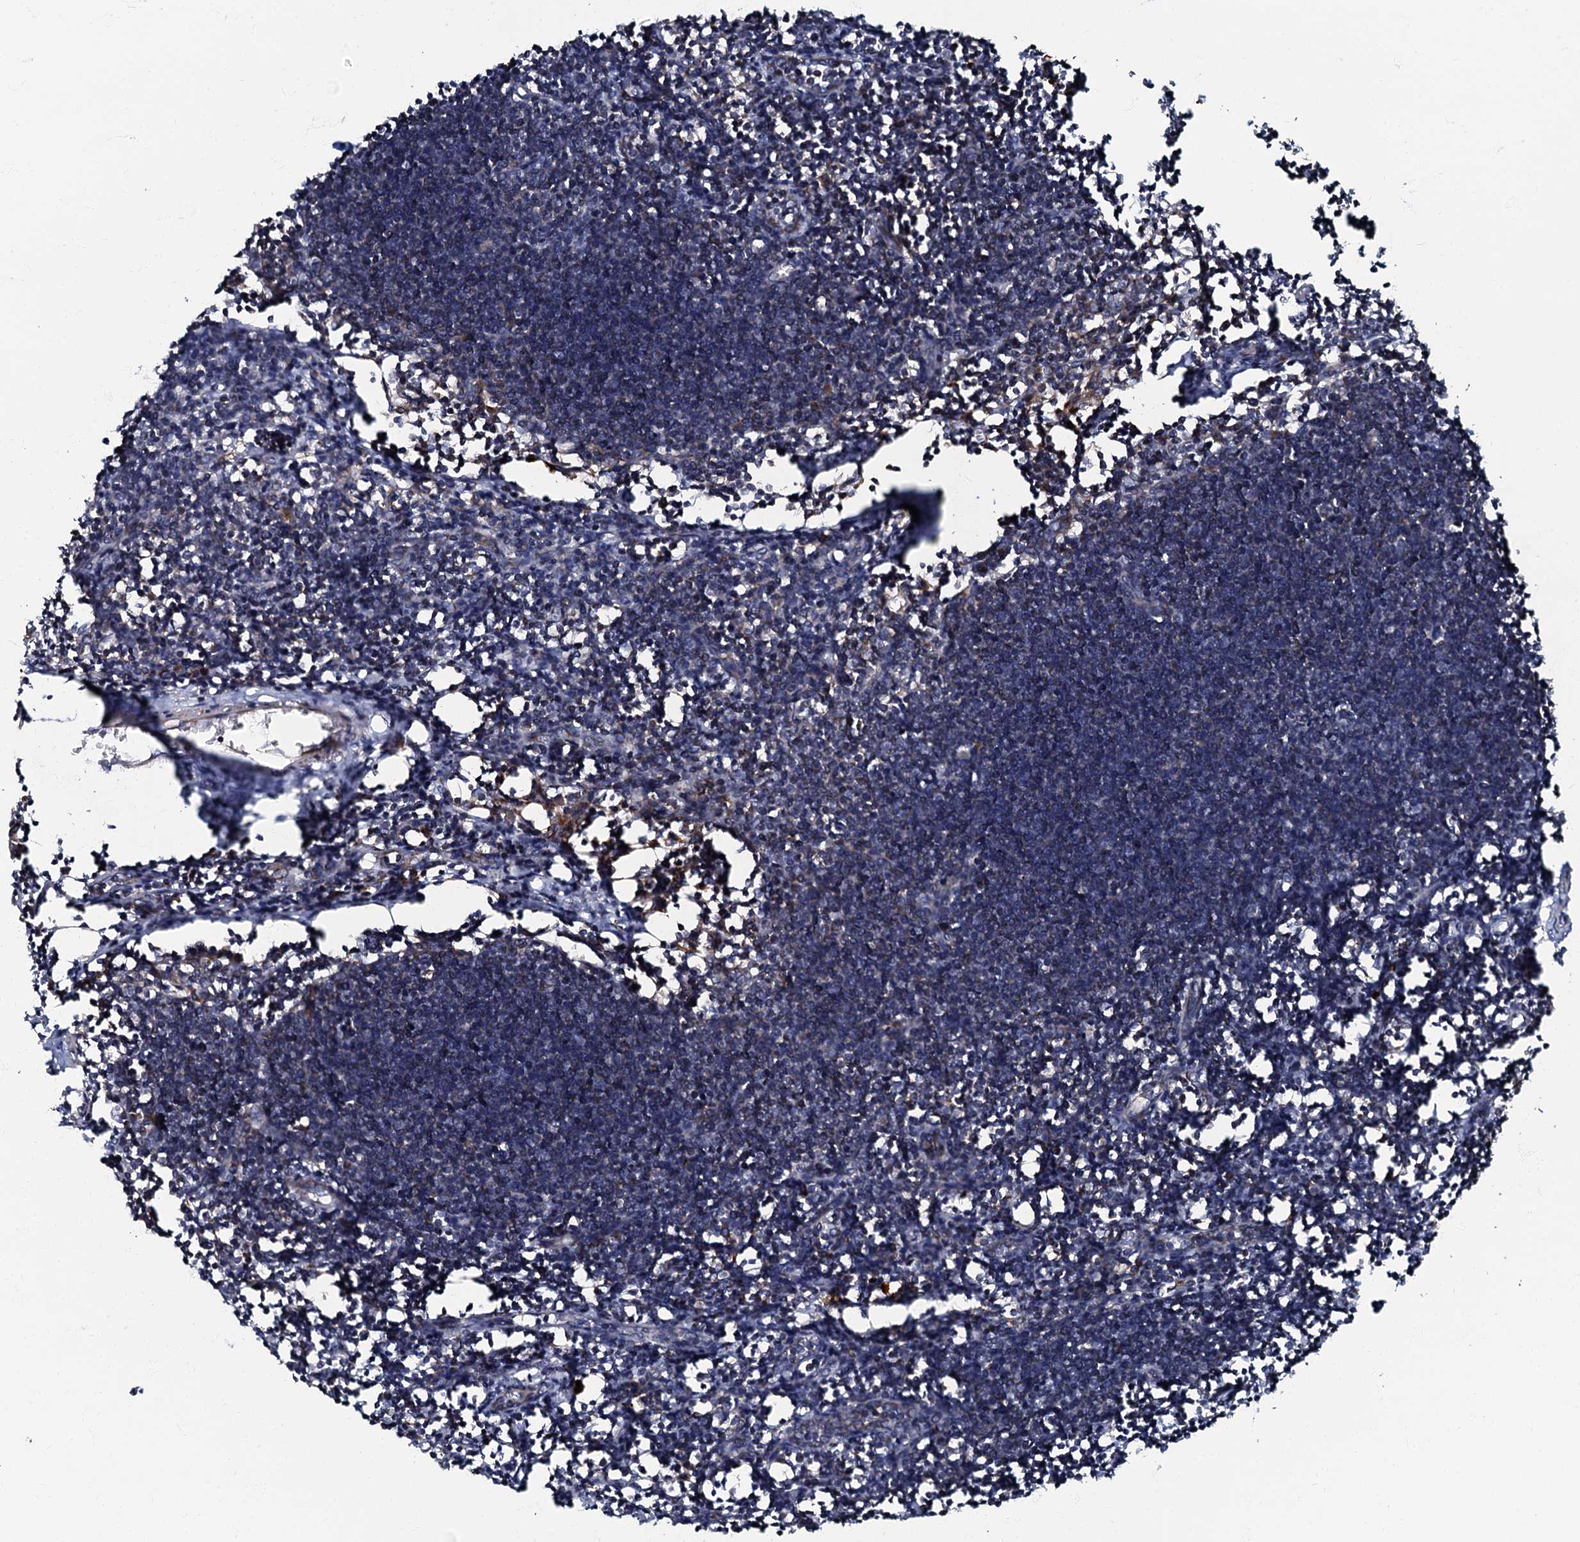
{"staining": {"intensity": "moderate", "quantity": "<25%", "location": "cytoplasmic/membranous"}, "tissue": "lymph node", "cell_type": "Germinal center cells", "image_type": "normal", "snomed": [{"axis": "morphology", "description": "Normal tissue, NOS"}, {"axis": "morphology", "description": "Malignant melanoma, Metastatic site"}, {"axis": "topography", "description": "Lymph node"}], "caption": "This is a micrograph of immunohistochemistry staining of benign lymph node, which shows moderate staining in the cytoplasmic/membranous of germinal center cells.", "gene": "NDUFA12", "patient": {"sex": "male", "age": 41}}